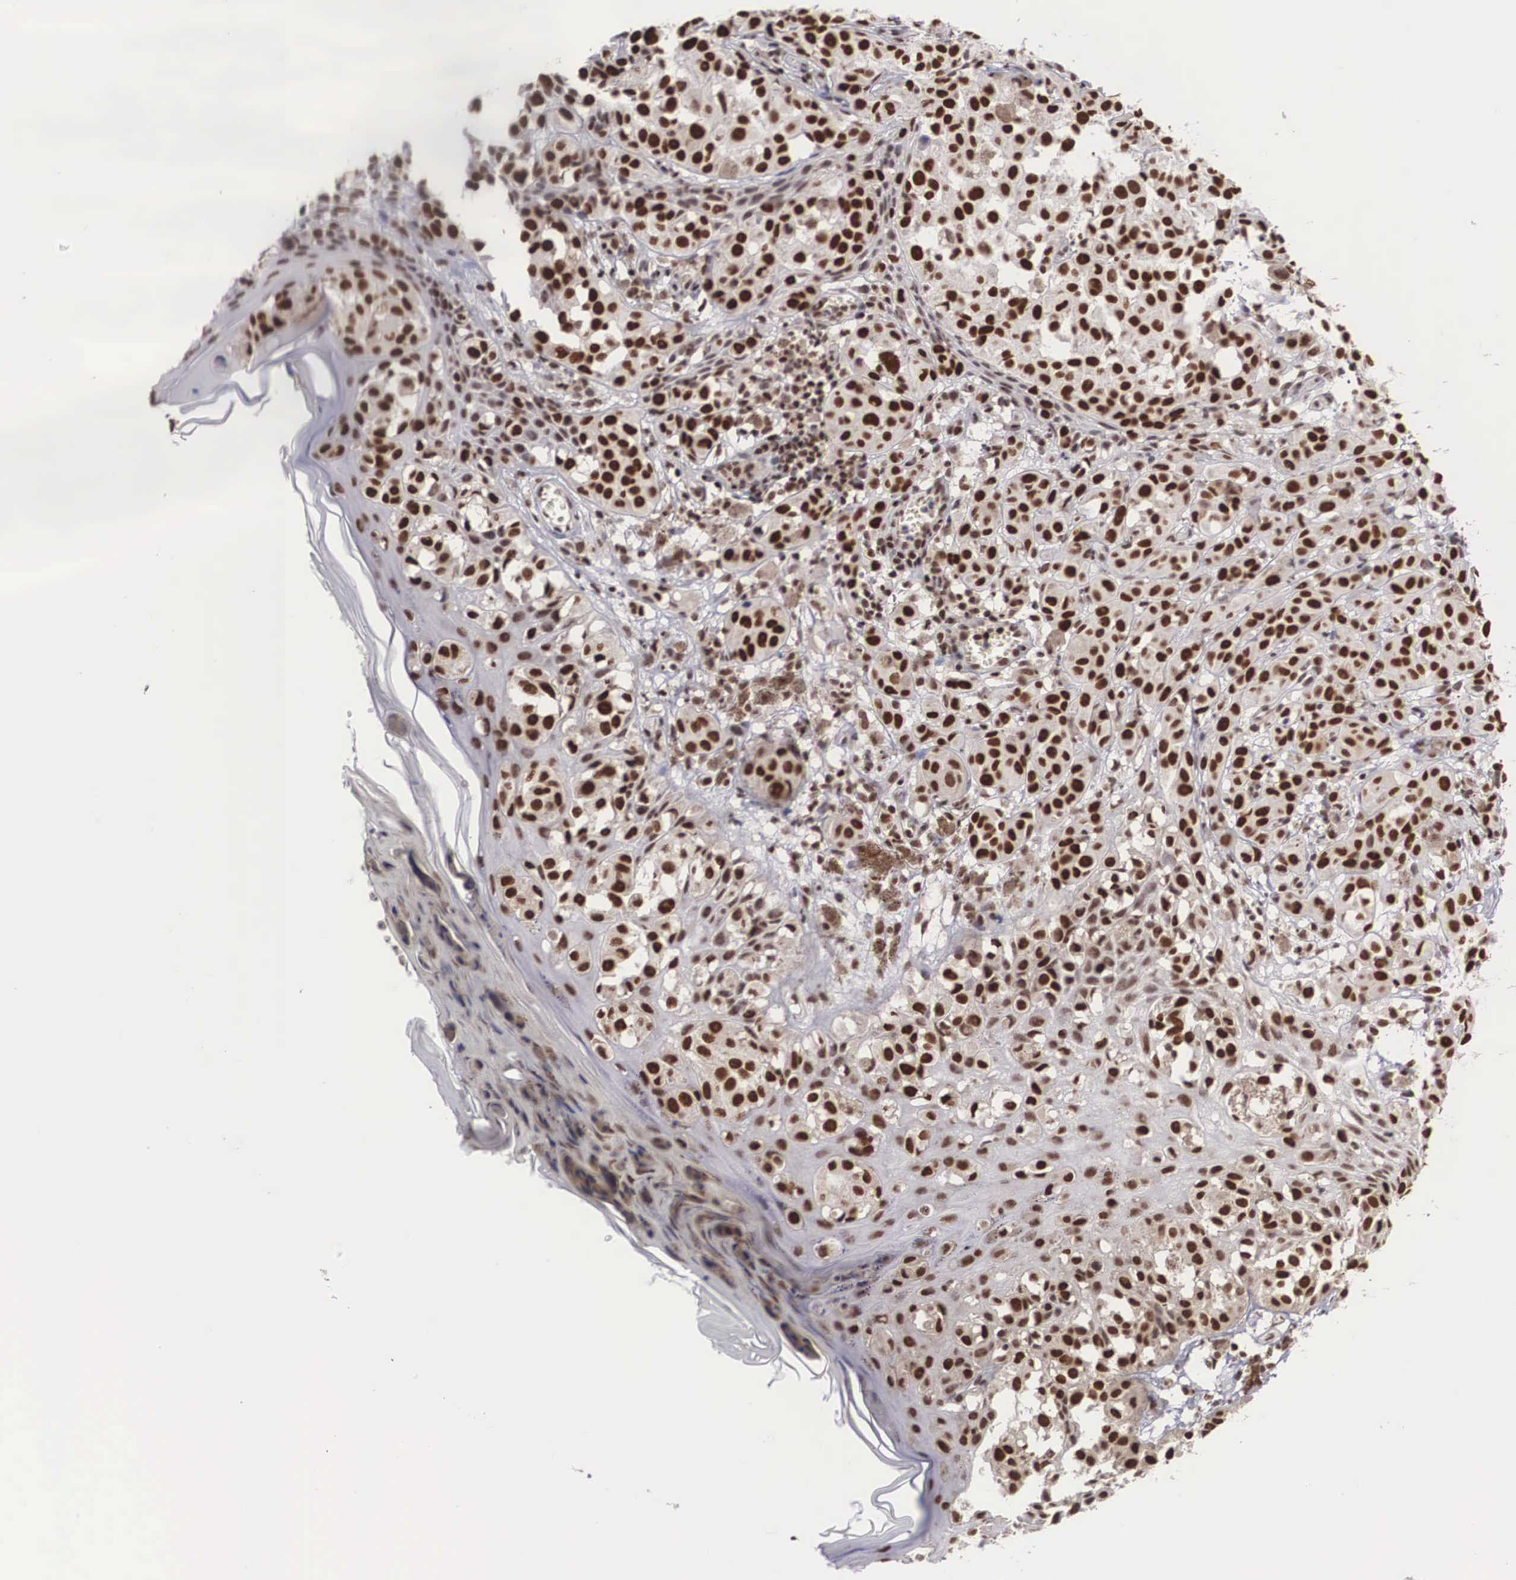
{"staining": {"intensity": "strong", "quantity": ">75%", "location": "nuclear"}, "tissue": "melanoma", "cell_type": "Tumor cells", "image_type": "cancer", "snomed": [{"axis": "morphology", "description": "Malignant melanoma, NOS"}, {"axis": "topography", "description": "Skin"}], "caption": "A brown stain highlights strong nuclear positivity of a protein in malignant melanoma tumor cells. (DAB (3,3'-diaminobenzidine) IHC with brightfield microscopy, high magnification).", "gene": "HTATSF1", "patient": {"sex": "female", "age": 52}}